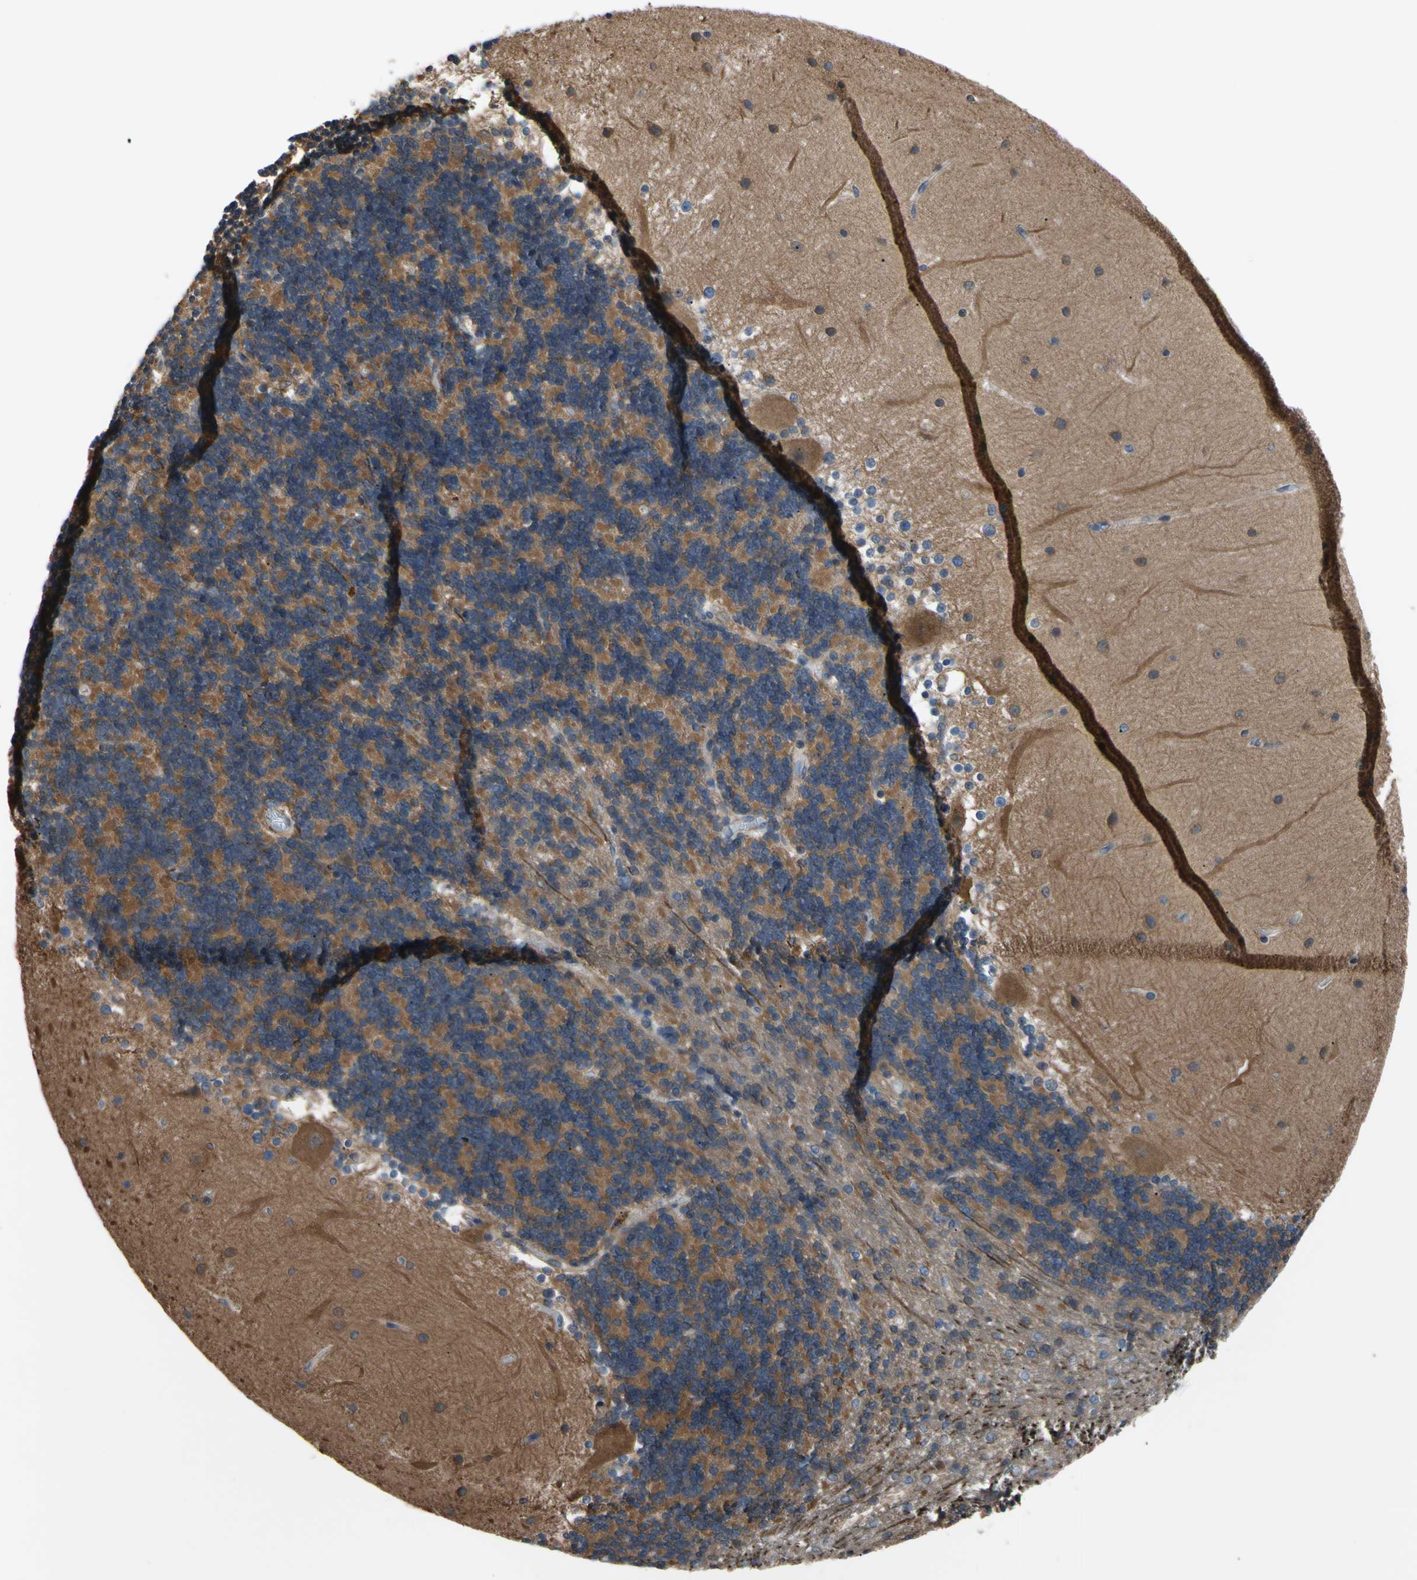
{"staining": {"intensity": "moderate", "quantity": "25%-75%", "location": "cytoplasmic/membranous"}, "tissue": "cerebellum", "cell_type": "Cells in granular layer", "image_type": "normal", "snomed": [{"axis": "morphology", "description": "Normal tissue, NOS"}, {"axis": "topography", "description": "Cerebellum"}], "caption": "Normal cerebellum was stained to show a protein in brown. There is medium levels of moderate cytoplasmic/membranous expression in approximately 25%-75% of cells in granular layer. The staining was performed using DAB, with brown indicating positive protein expression. Nuclei are stained blue with hematoxylin.", "gene": "SVIL", "patient": {"sex": "female", "age": 54}}